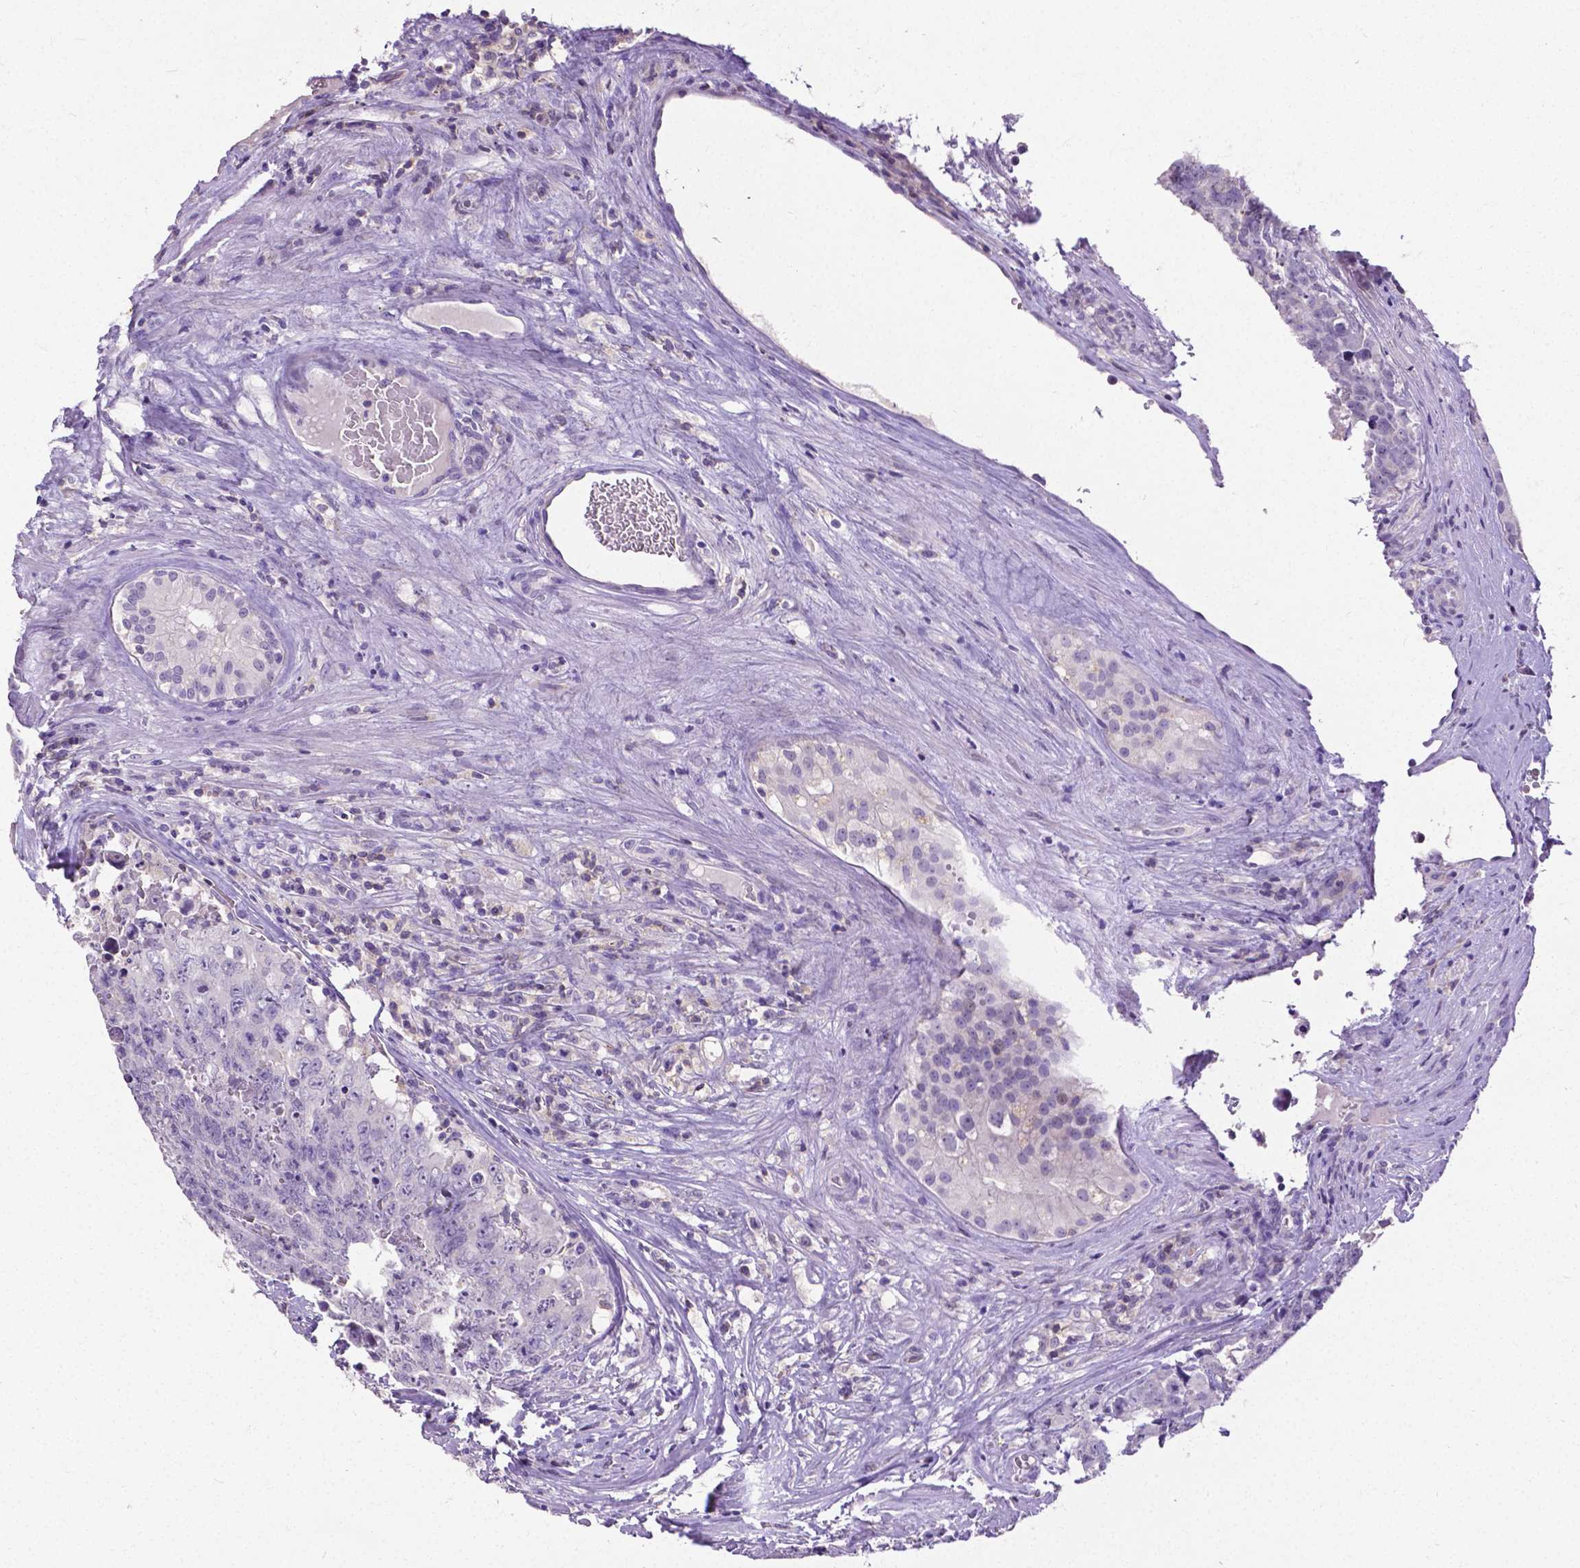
{"staining": {"intensity": "negative", "quantity": "none", "location": "none"}, "tissue": "testis cancer", "cell_type": "Tumor cells", "image_type": "cancer", "snomed": [{"axis": "morphology", "description": "Carcinoma, Embryonal, NOS"}, {"axis": "topography", "description": "Testis"}], "caption": "Immunohistochemistry (IHC) image of neoplastic tissue: human testis embryonal carcinoma stained with DAB displays no significant protein staining in tumor cells.", "gene": "CD4", "patient": {"sex": "male", "age": 24}}